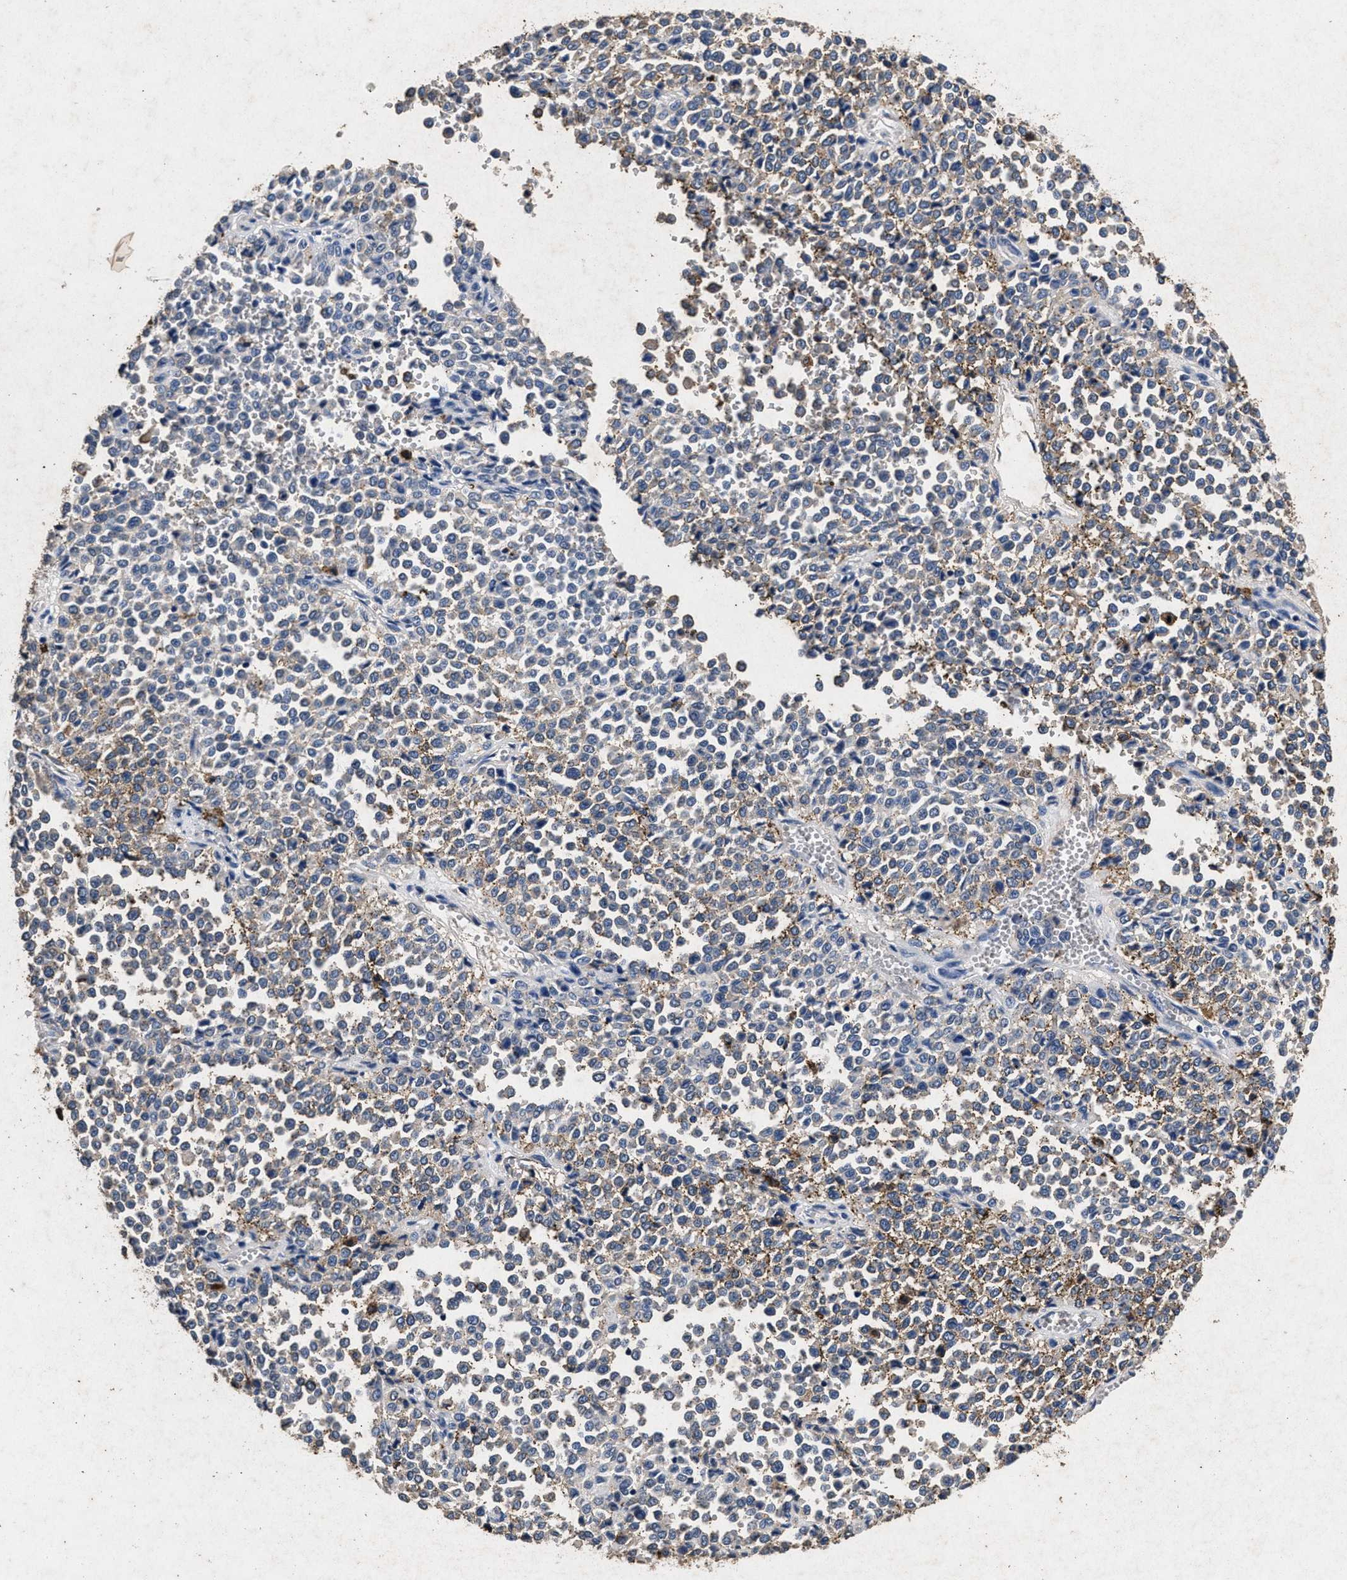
{"staining": {"intensity": "moderate", "quantity": "<25%", "location": "cytoplasmic/membranous"}, "tissue": "melanoma", "cell_type": "Tumor cells", "image_type": "cancer", "snomed": [{"axis": "morphology", "description": "Malignant melanoma, Metastatic site"}, {"axis": "topography", "description": "Pancreas"}], "caption": "Brown immunohistochemical staining in human malignant melanoma (metastatic site) shows moderate cytoplasmic/membranous expression in approximately <25% of tumor cells. The staining was performed using DAB, with brown indicating positive protein expression. Nuclei are stained blue with hematoxylin.", "gene": "LTB4R2", "patient": {"sex": "female", "age": 30}}